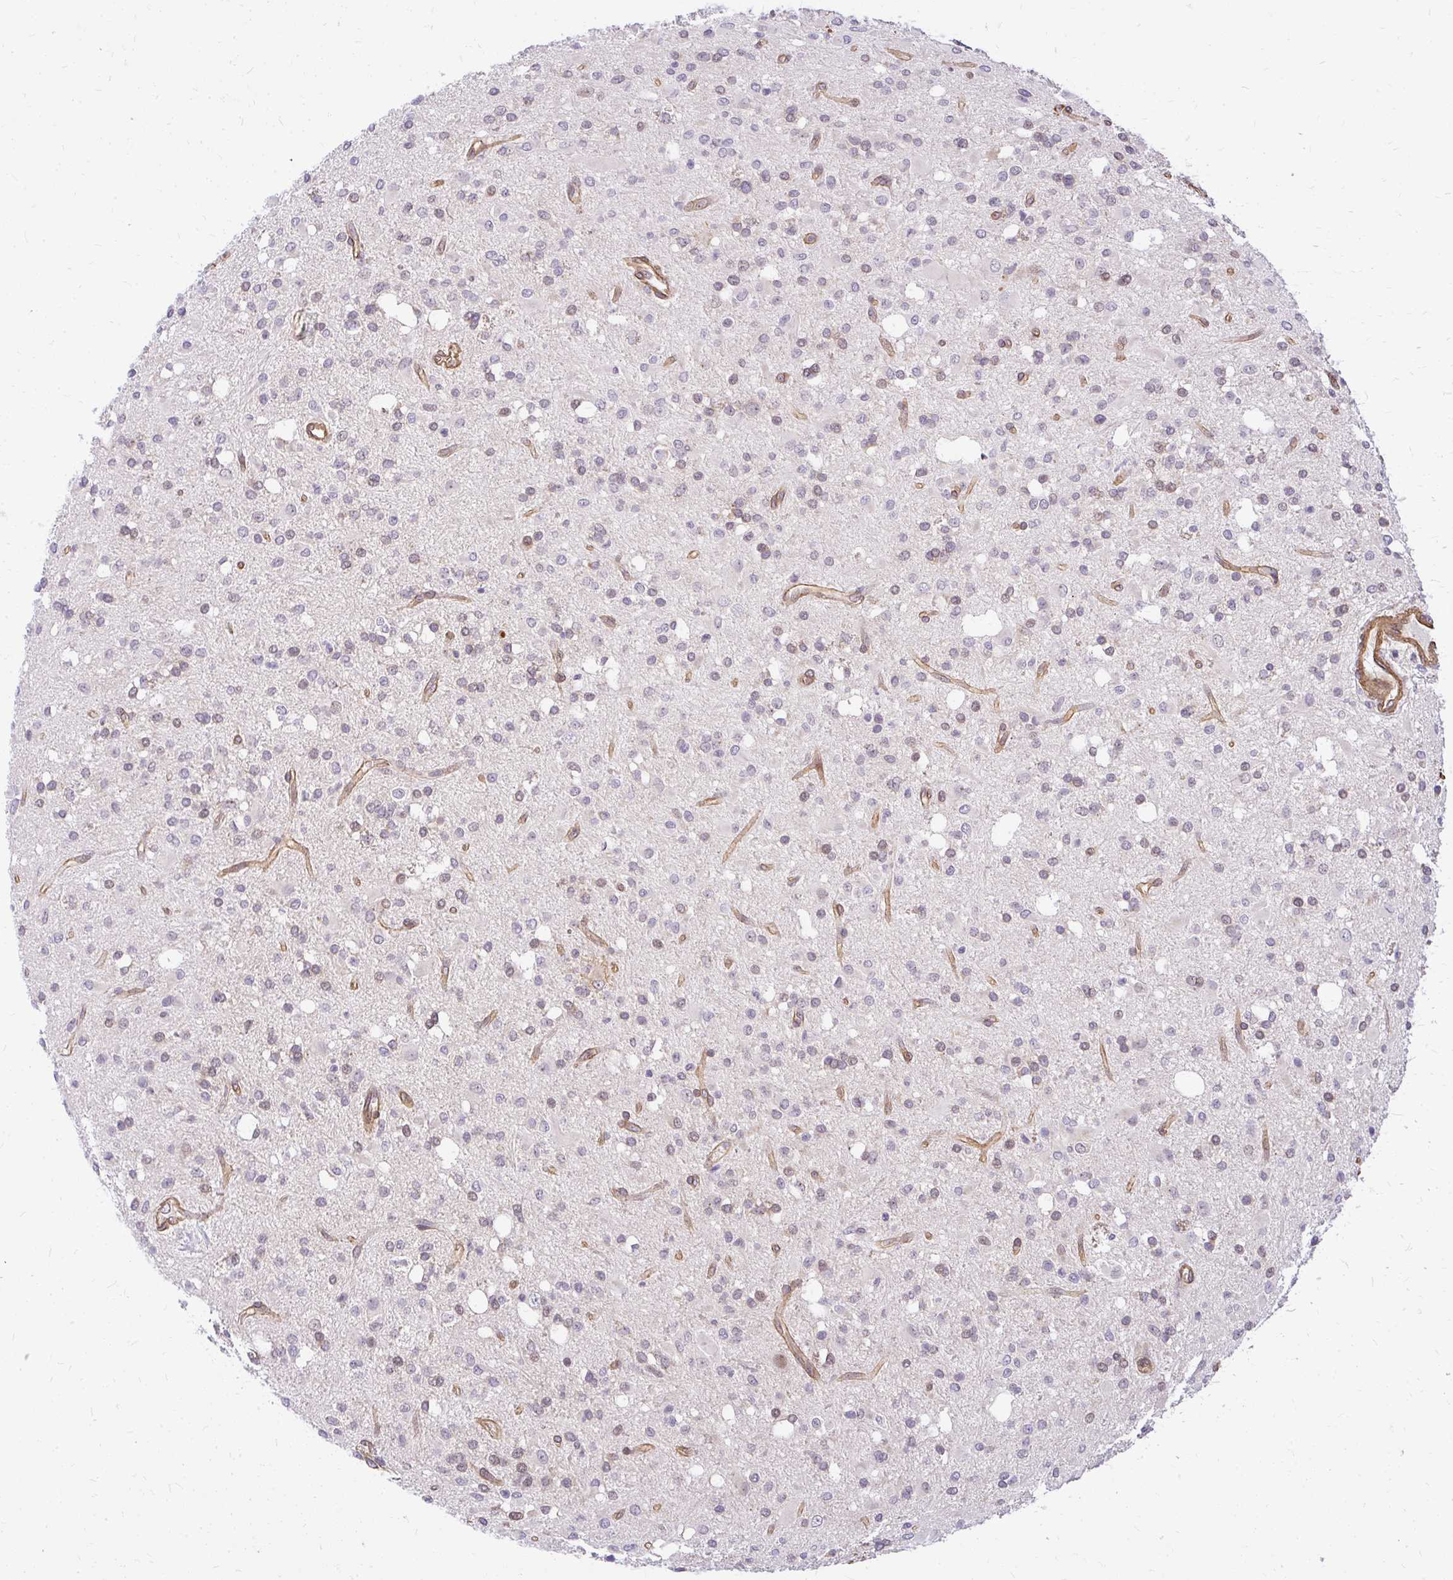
{"staining": {"intensity": "negative", "quantity": "none", "location": "none"}, "tissue": "glioma", "cell_type": "Tumor cells", "image_type": "cancer", "snomed": [{"axis": "morphology", "description": "Glioma, malignant, Low grade"}, {"axis": "topography", "description": "Brain"}], "caption": "This is an immunohistochemistry (IHC) micrograph of human glioma. There is no positivity in tumor cells.", "gene": "RSKR", "patient": {"sex": "female", "age": 33}}